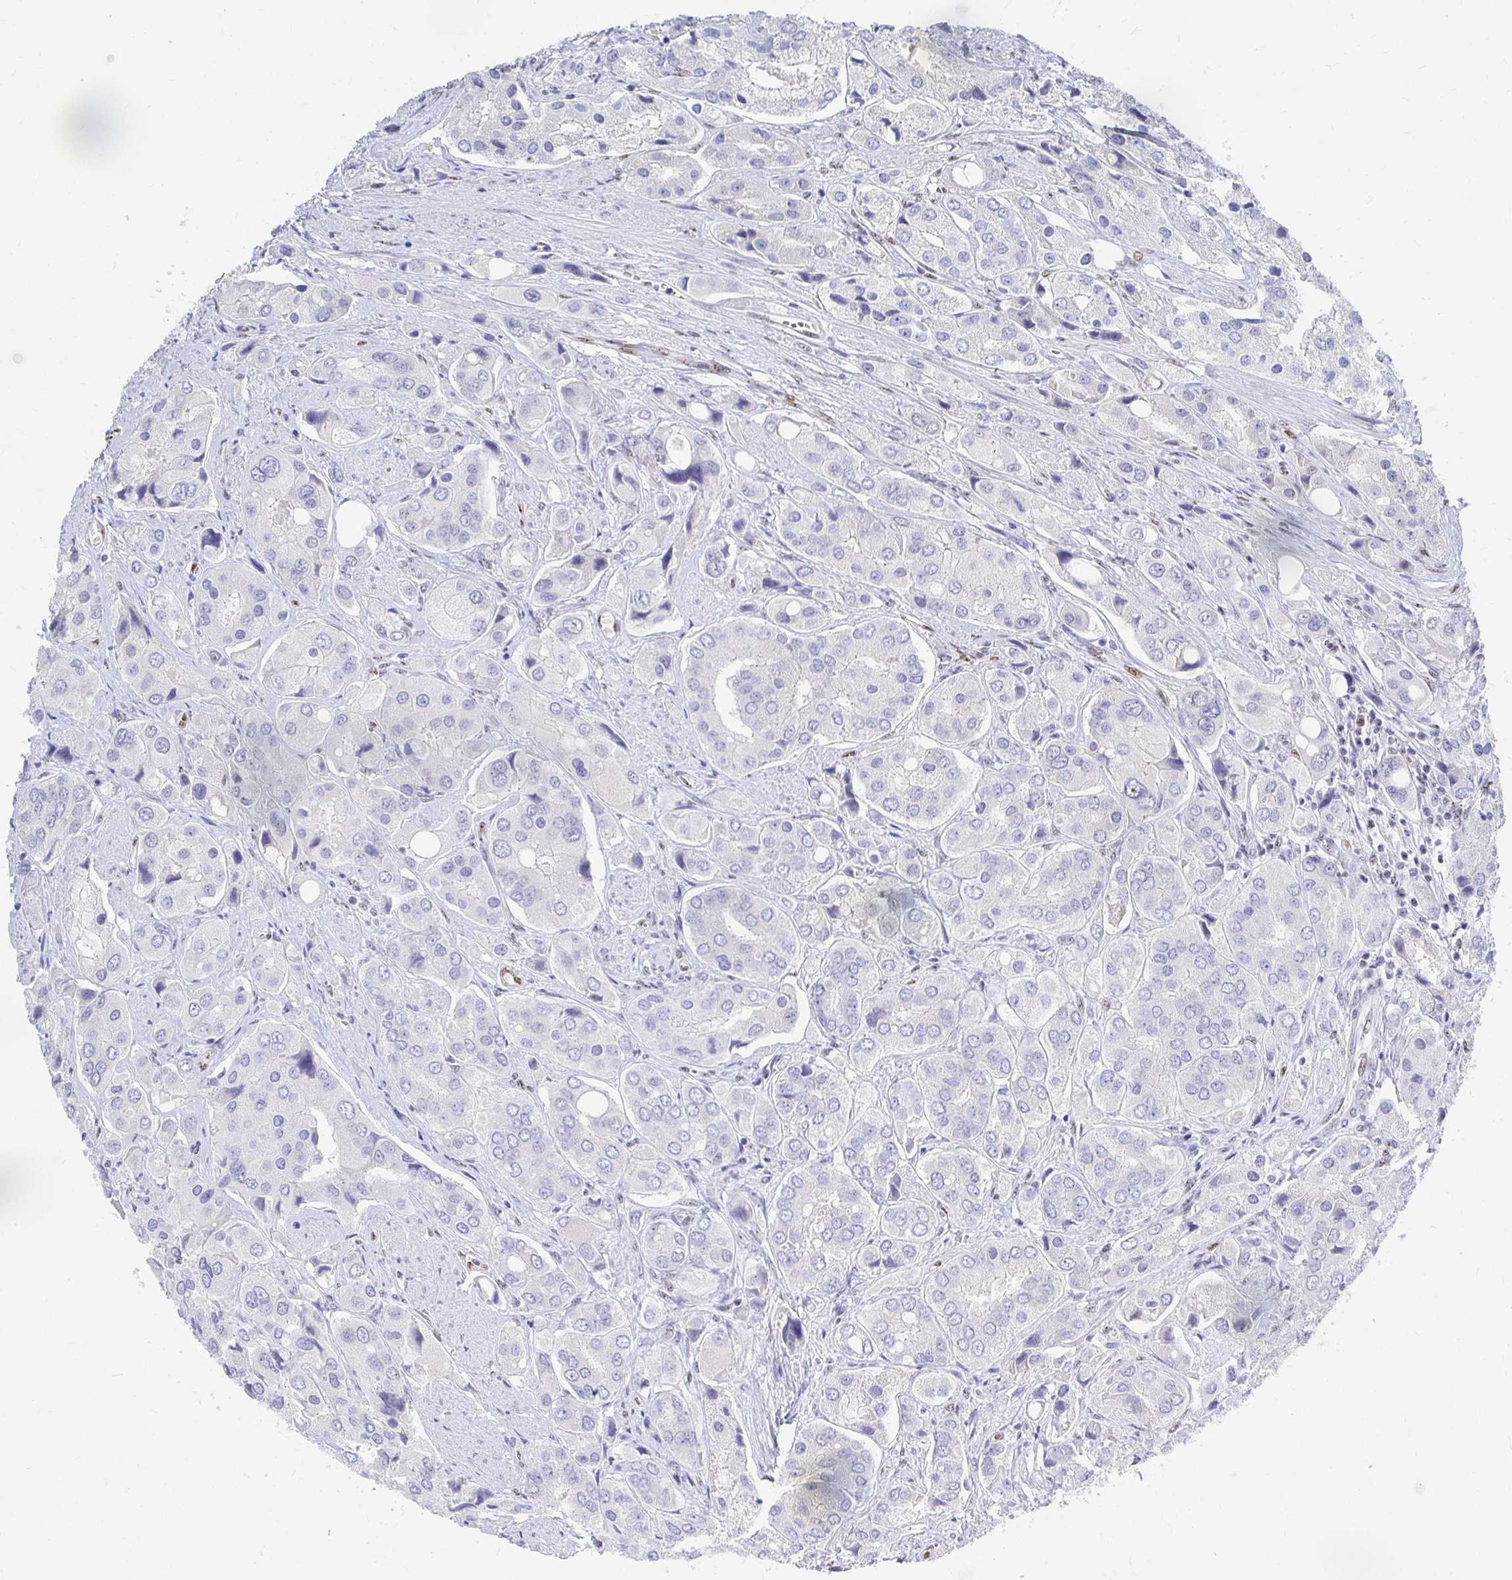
{"staining": {"intensity": "negative", "quantity": "none", "location": "none"}, "tissue": "prostate cancer", "cell_type": "Tumor cells", "image_type": "cancer", "snomed": [{"axis": "morphology", "description": "Adenocarcinoma, Low grade"}, {"axis": "topography", "description": "Prostate"}], "caption": "Tumor cells are negative for brown protein staining in low-grade adenocarcinoma (prostate). Brightfield microscopy of immunohistochemistry (IHC) stained with DAB (3,3'-diaminobenzidine) (brown) and hematoxylin (blue), captured at high magnification.", "gene": "CLIC3", "patient": {"sex": "male", "age": 69}}